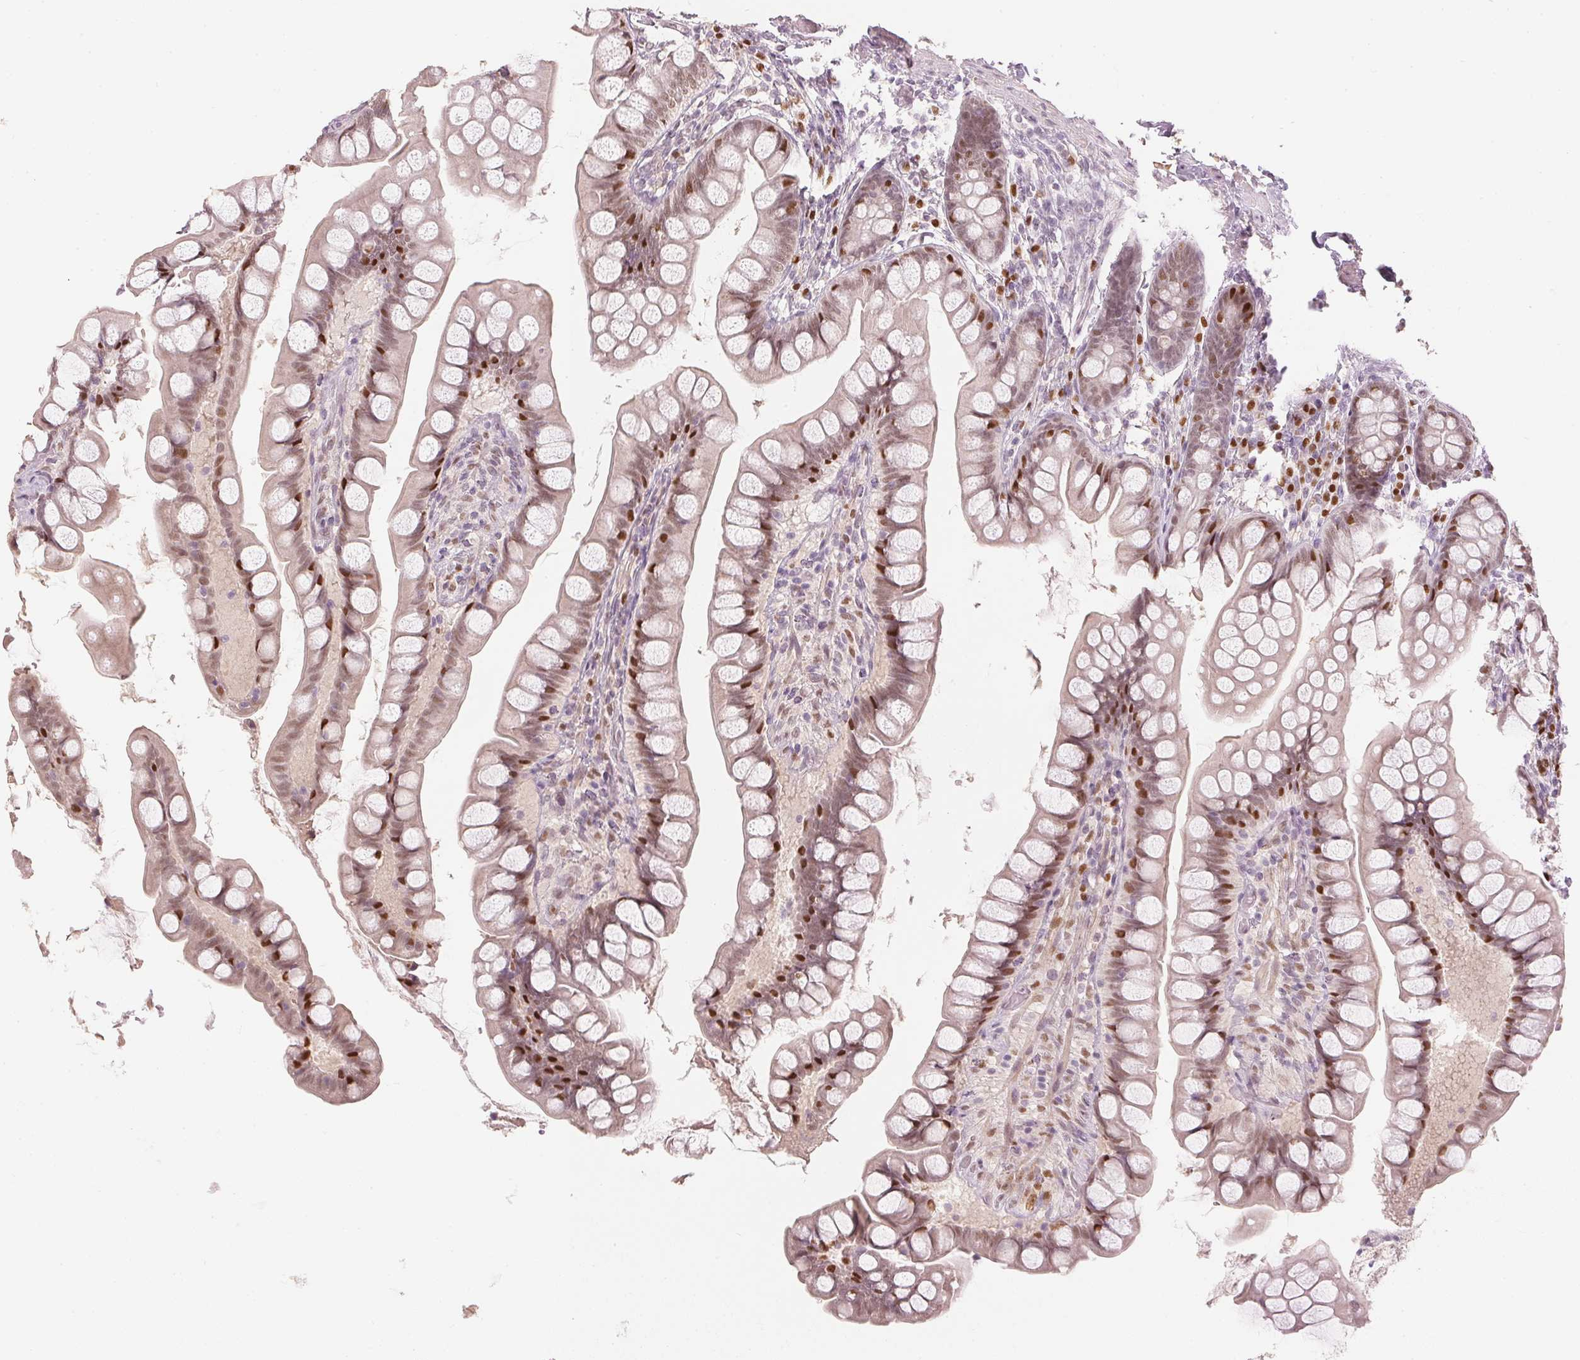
{"staining": {"intensity": "strong", "quantity": "<25%", "location": "nuclear"}, "tissue": "small intestine", "cell_type": "Glandular cells", "image_type": "normal", "snomed": [{"axis": "morphology", "description": "Normal tissue, NOS"}, {"axis": "topography", "description": "Small intestine"}], "caption": "Immunohistochemistry histopathology image of benign small intestine: small intestine stained using immunohistochemistry shows medium levels of strong protein expression localized specifically in the nuclear of glandular cells, appearing as a nuclear brown color.", "gene": "ENSG00000267001", "patient": {"sex": "male", "age": 70}}